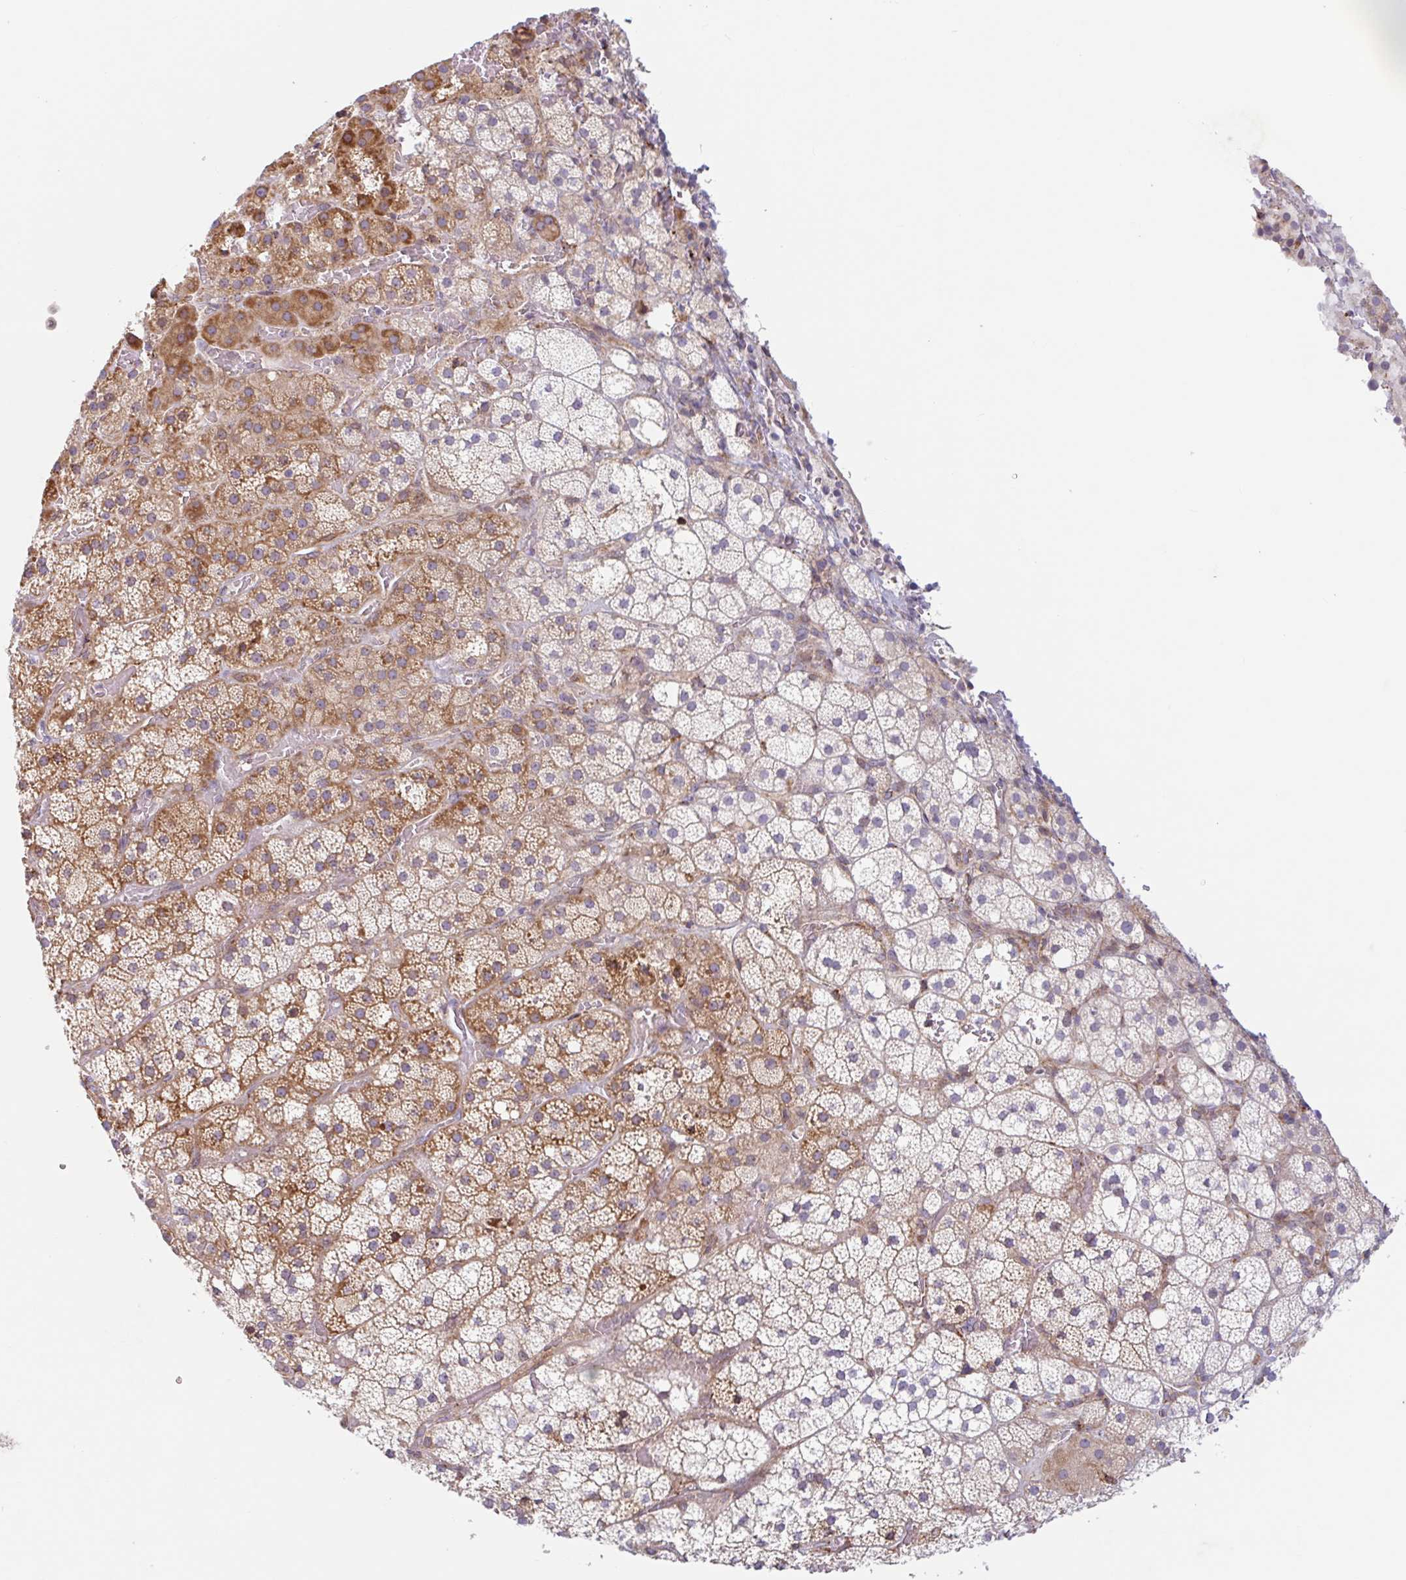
{"staining": {"intensity": "moderate", "quantity": "25%-75%", "location": "cytoplasmic/membranous"}, "tissue": "adrenal gland", "cell_type": "Glandular cells", "image_type": "normal", "snomed": [{"axis": "morphology", "description": "Normal tissue, NOS"}, {"axis": "topography", "description": "Adrenal gland"}], "caption": "Immunohistochemistry staining of unremarkable adrenal gland, which displays medium levels of moderate cytoplasmic/membranous staining in about 25%-75% of glandular cells indicating moderate cytoplasmic/membranous protein expression. The staining was performed using DAB (brown) for protein detection and nuclei were counterstained in hematoxylin (blue).", "gene": "RIT1", "patient": {"sex": "male", "age": 53}}